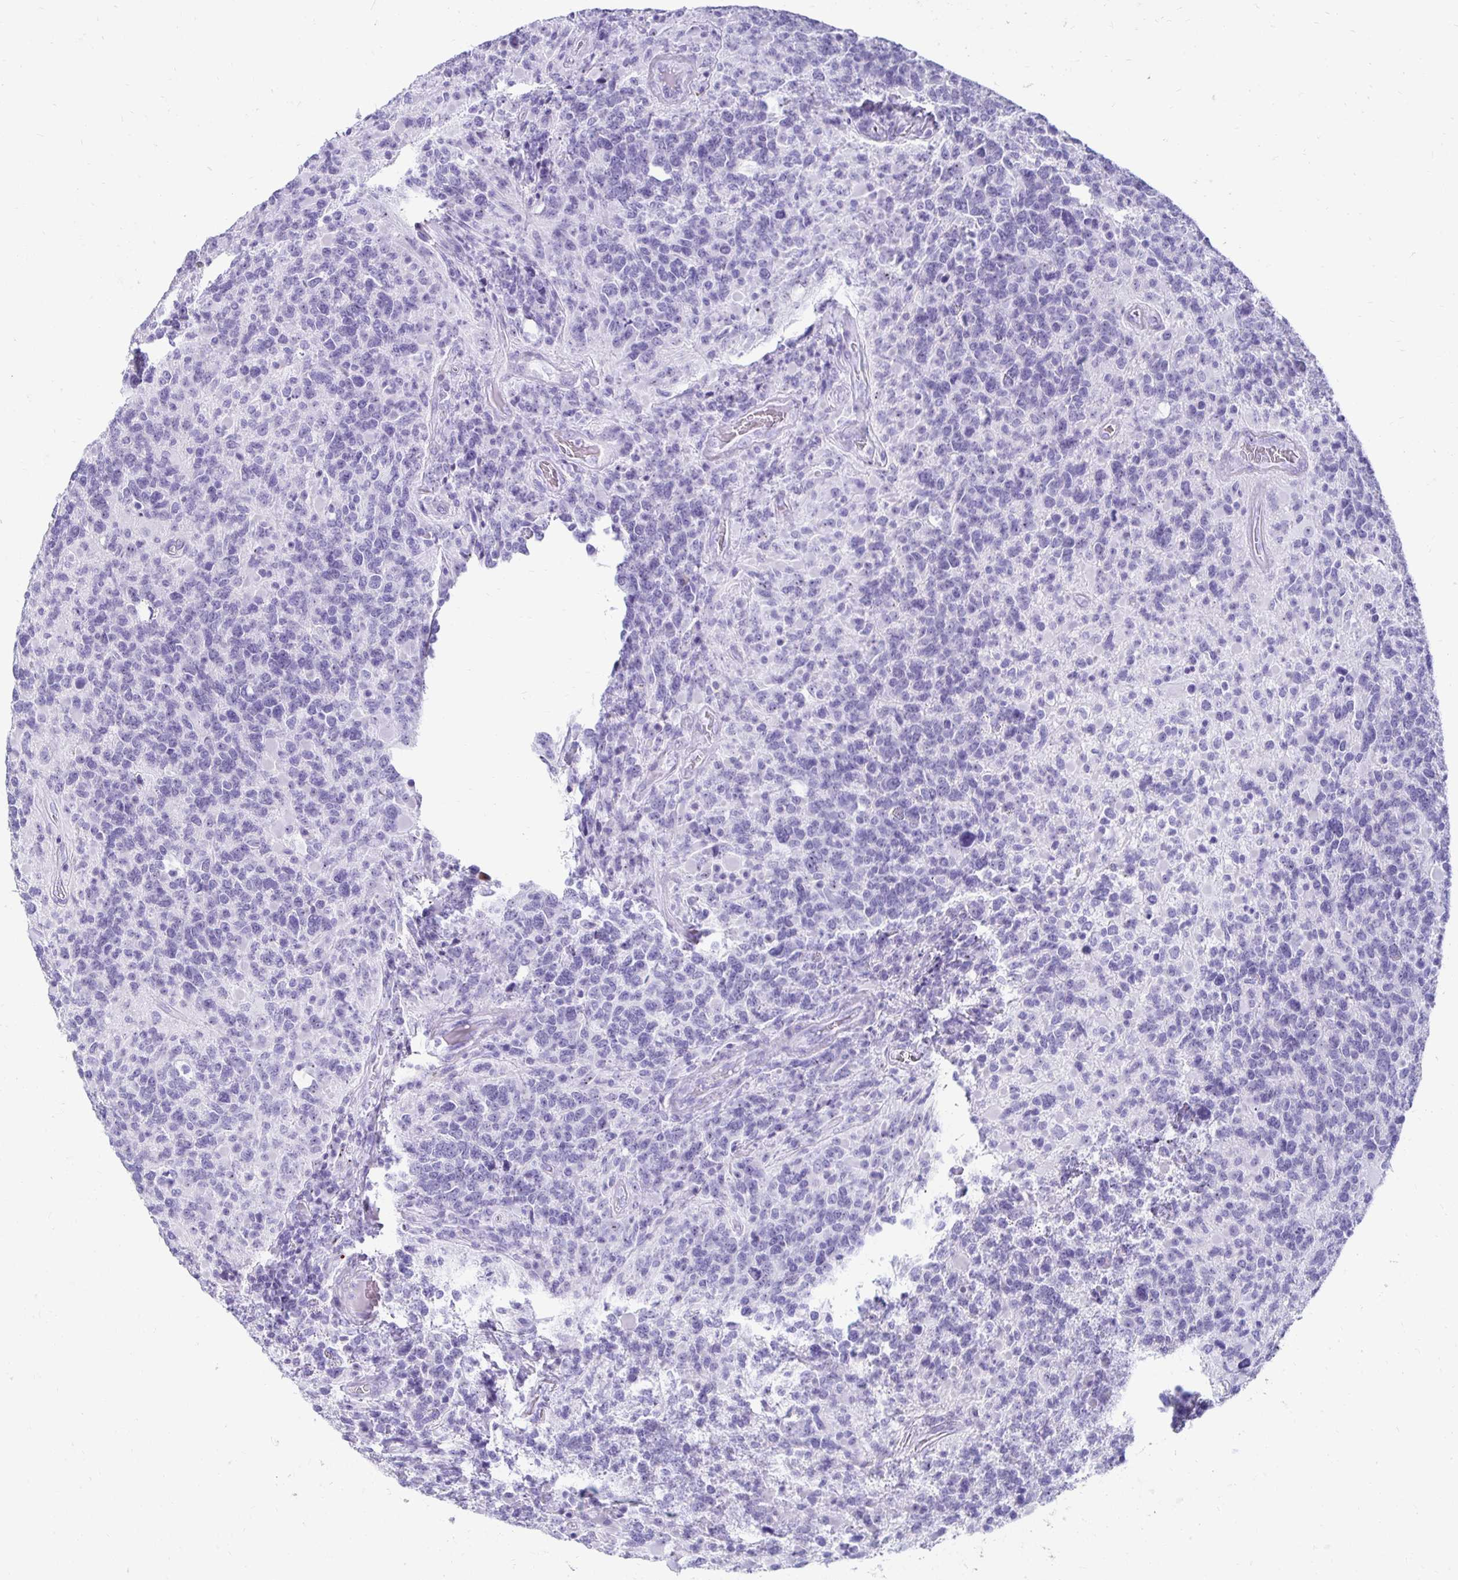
{"staining": {"intensity": "negative", "quantity": "none", "location": "none"}, "tissue": "glioma", "cell_type": "Tumor cells", "image_type": "cancer", "snomed": [{"axis": "morphology", "description": "Glioma, malignant, High grade"}, {"axis": "topography", "description": "Brain"}], "caption": "Immunohistochemical staining of glioma displays no significant staining in tumor cells.", "gene": "CST6", "patient": {"sex": "female", "age": 40}}